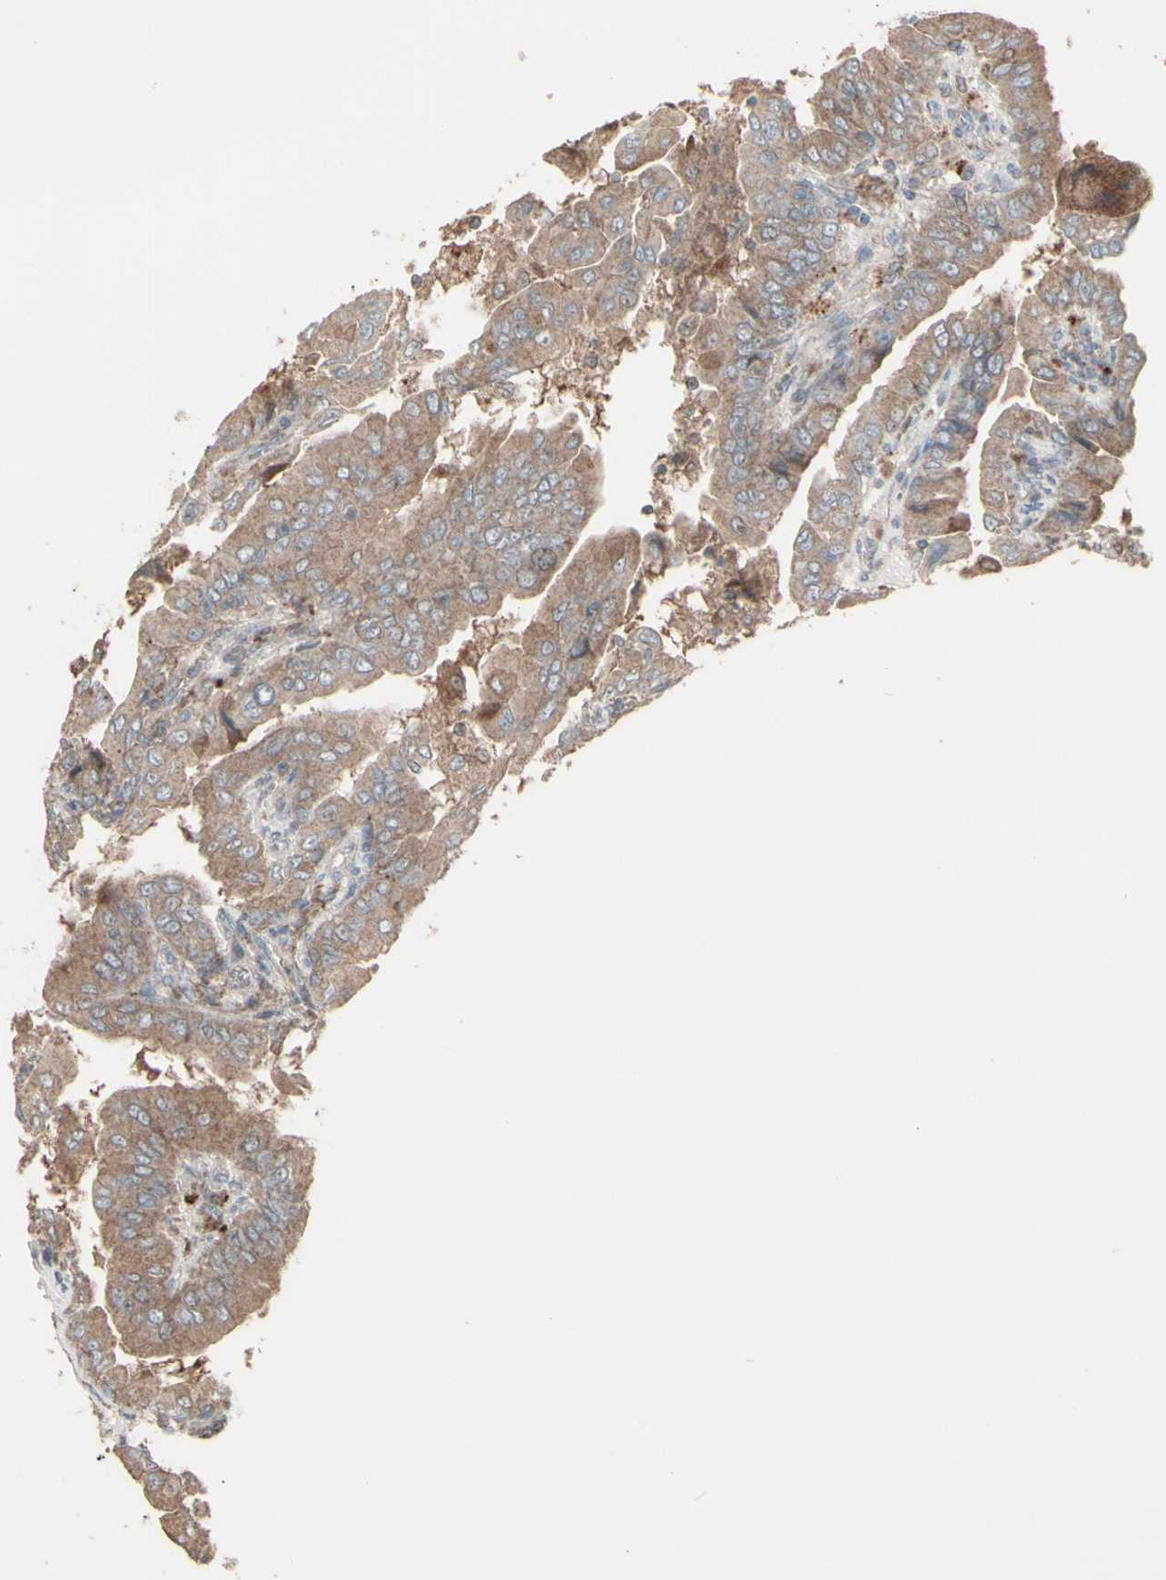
{"staining": {"intensity": "moderate", "quantity": ">75%", "location": "cytoplasmic/membranous"}, "tissue": "thyroid cancer", "cell_type": "Tumor cells", "image_type": "cancer", "snomed": [{"axis": "morphology", "description": "Papillary adenocarcinoma, NOS"}, {"axis": "topography", "description": "Thyroid gland"}], "caption": "Immunohistochemistry (IHC) of human papillary adenocarcinoma (thyroid) exhibits medium levels of moderate cytoplasmic/membranous expression in about >75% of tumor cells.", "gene": "RNASEL", "patient": {"sex": "male", "age": 33}}